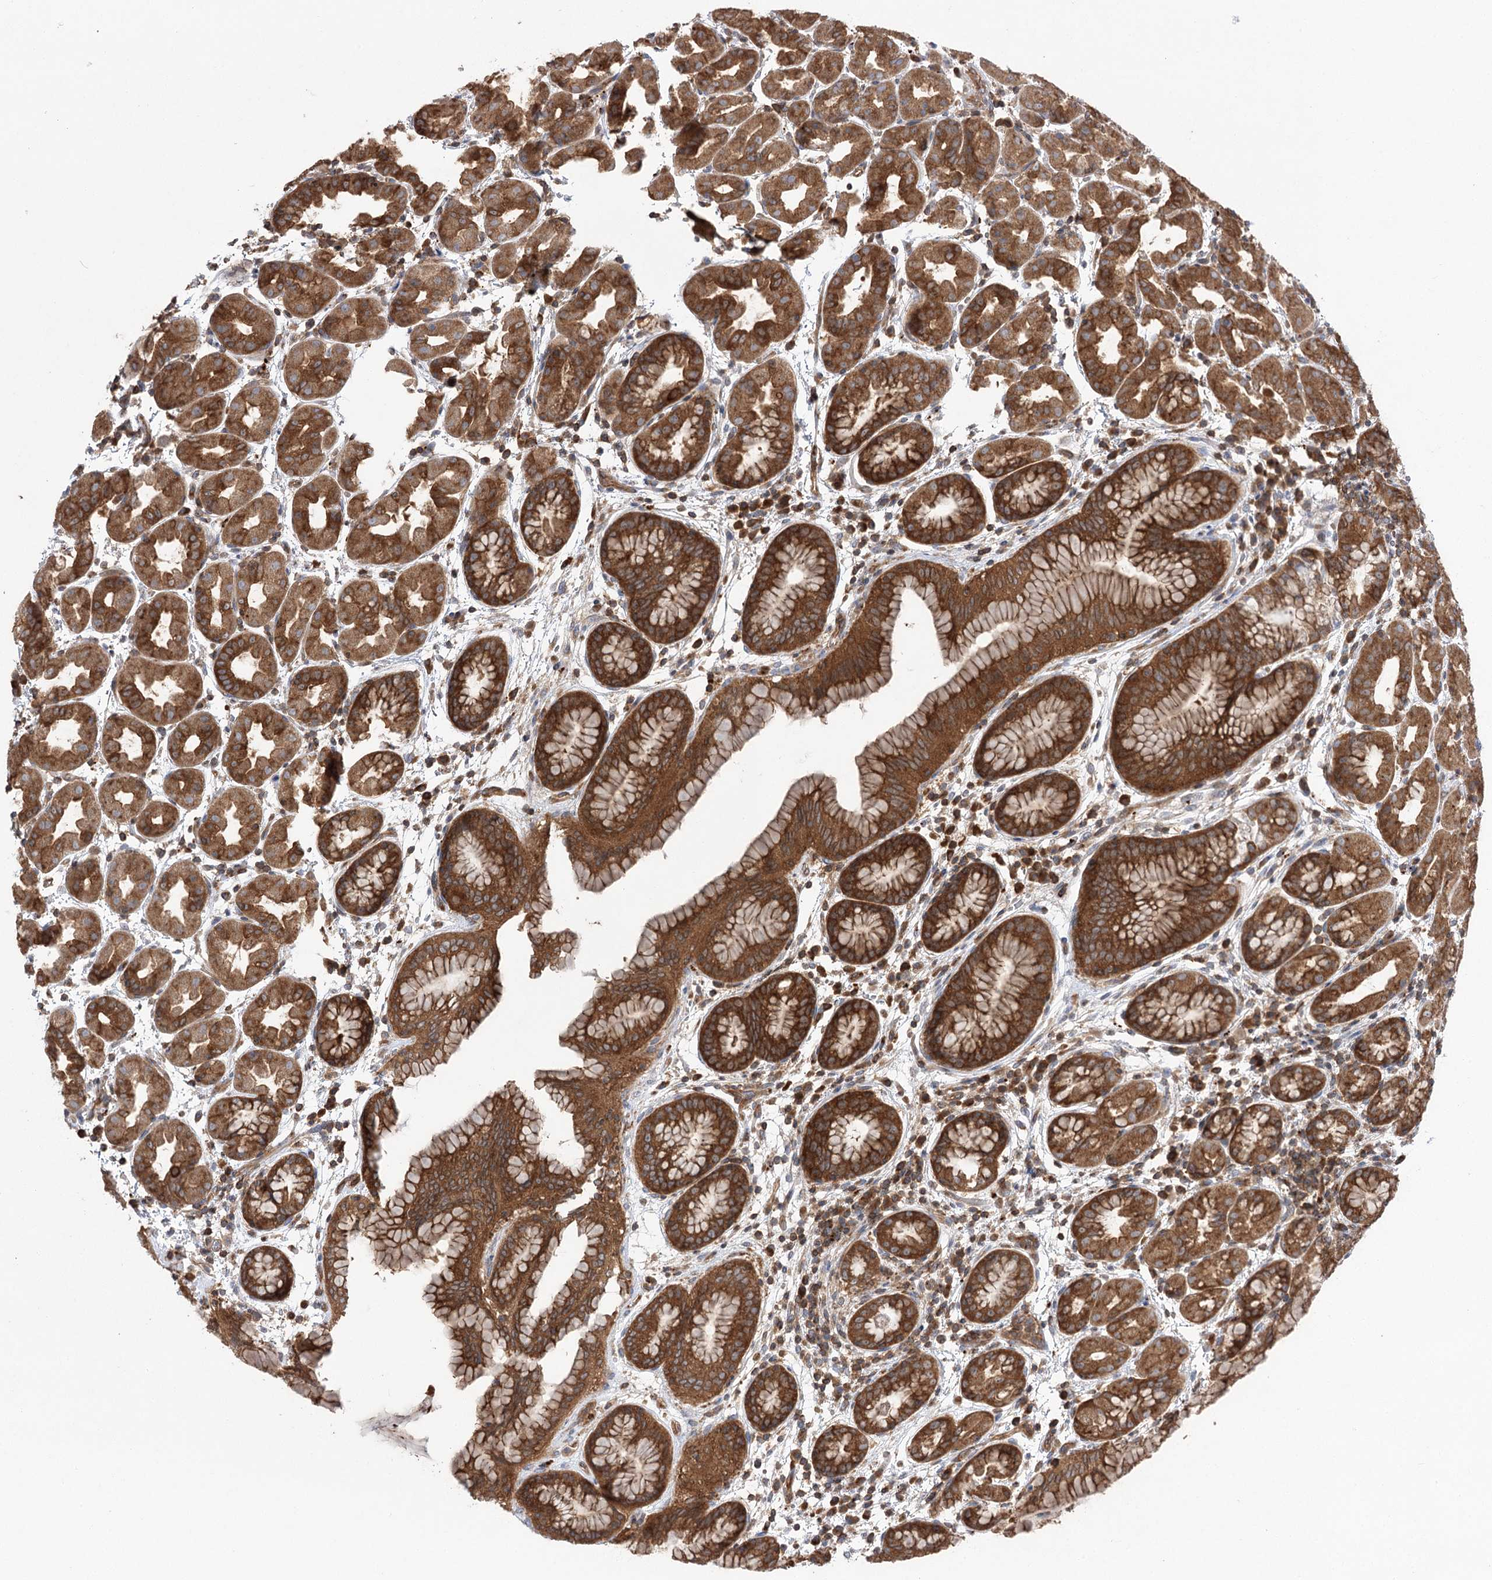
{"staining": {"intensity": "moderate", "quantity": ">75%", "location": "cytoplasmic/membranous"}, "tissue": "stomach", "cell_type": "Glandular cells", "image_type": "normal", "snomed": [{"axis": "morphology", "description": "Normal tissue, NOS"}, {"axis": "topography", "description": "Stomach"}], "caption": "An image showing moderate cytoplasmic/membranous staining in about >75% of glandular cells in unremarkable stomach, as visualized by brown immunohistochemical staining.", "gene": "VPS37B", "patient": {"sex": "female", "age": 79}}